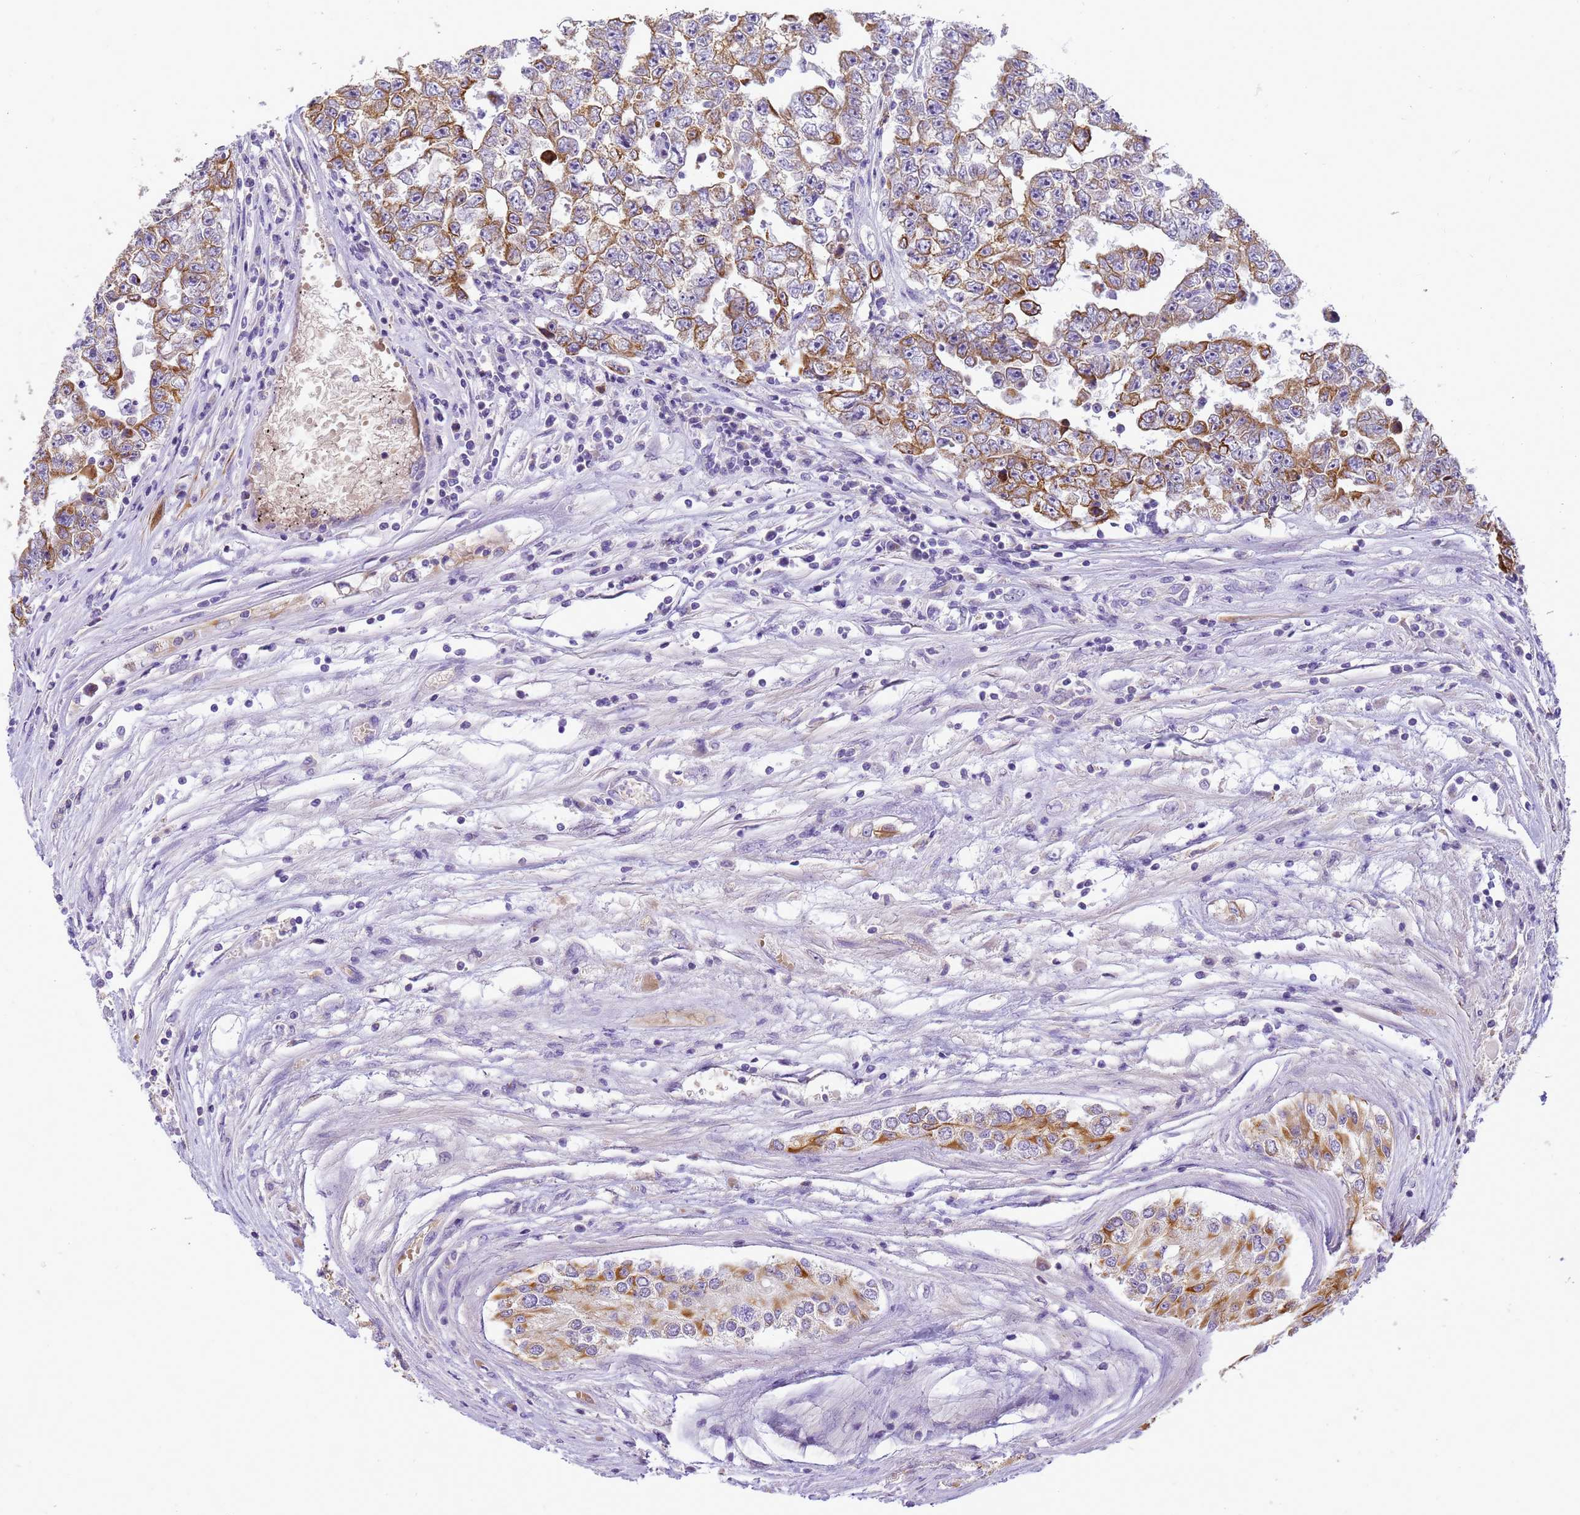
{"staining": {"intensity": "moderate", "quantity": "25%-75%", "location": "cytoplasmic/membranous"}, "tissue": "testis cancer", "cell_type": "Tumor cells", "image_type": "cancer", "snomed": [{"axis": "morphology", "description": "Carcinoma, Embryonal, NOS"}, {"axis": "topography", "description": "Testis"}], "caption": "DAB immunohistochemical staining of human testis embryonal carcinoma reveals moderate cytoplasmic/membranous protein staining in about 25%-75% of tumor cells. (brown staining indicates protein expression, while blue staining denotes nuclei).", "gene": "PIEZO2", "patient": {"sex": "male", "age": 25}}